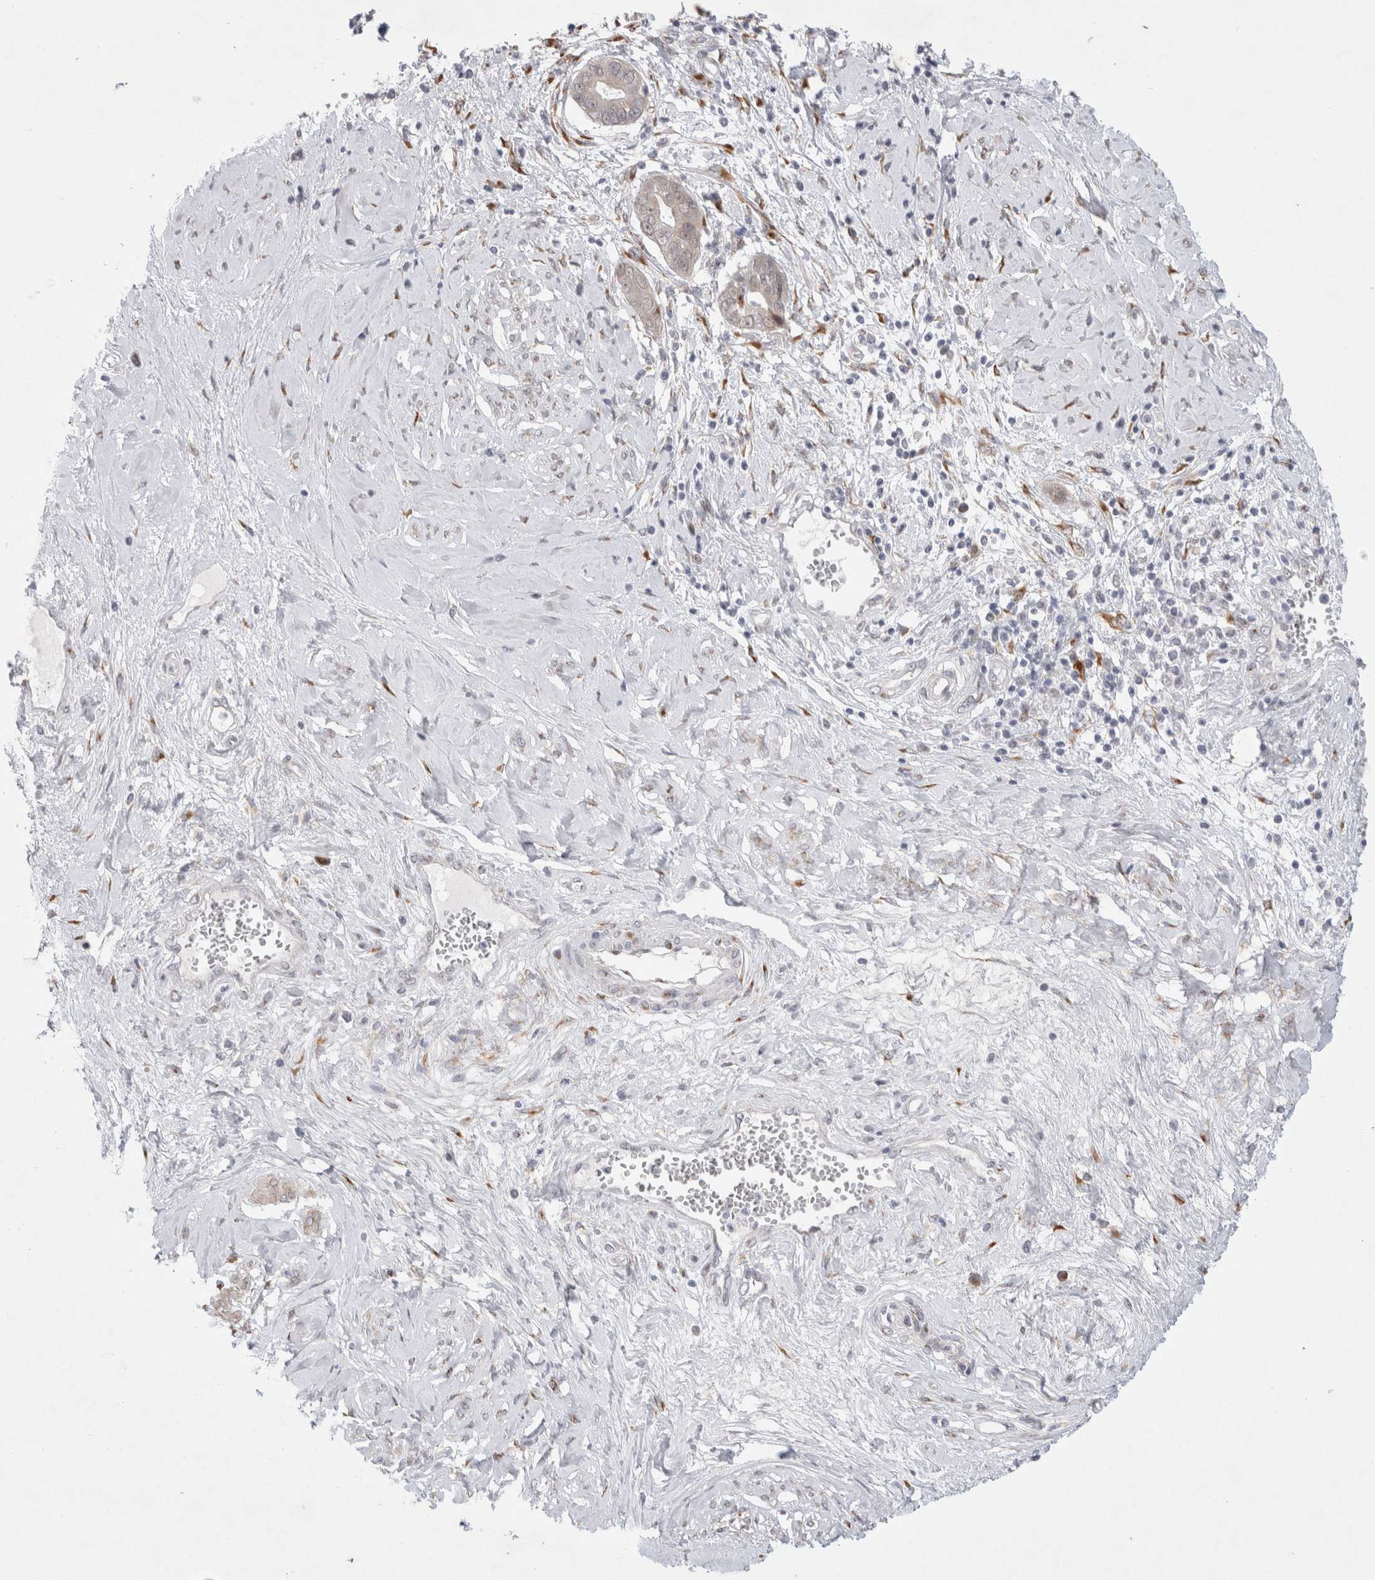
{"staining": {"intensity": "moderate", "quantity": "<25%", "location": "cytoplasmic/membranous"}, "tissue": "cervical cancer", "cell_type": "Tumor cells", "image_type": "cancer", "snomed": [{"axis": "morphology", "description": "Adenocarcinoma, NOS"}, {"axis": "topography", "description": "Cervix"}], "caption": "Cervical cancer (adenocarcinoma) stained with immunohistochemistry (IHC) exhibits moderate cytoplasmic/membranous positivity in about <25% of tumor cells.", "gene": "TRMT1L", "patient": {"sex": "female", "age": 44}}